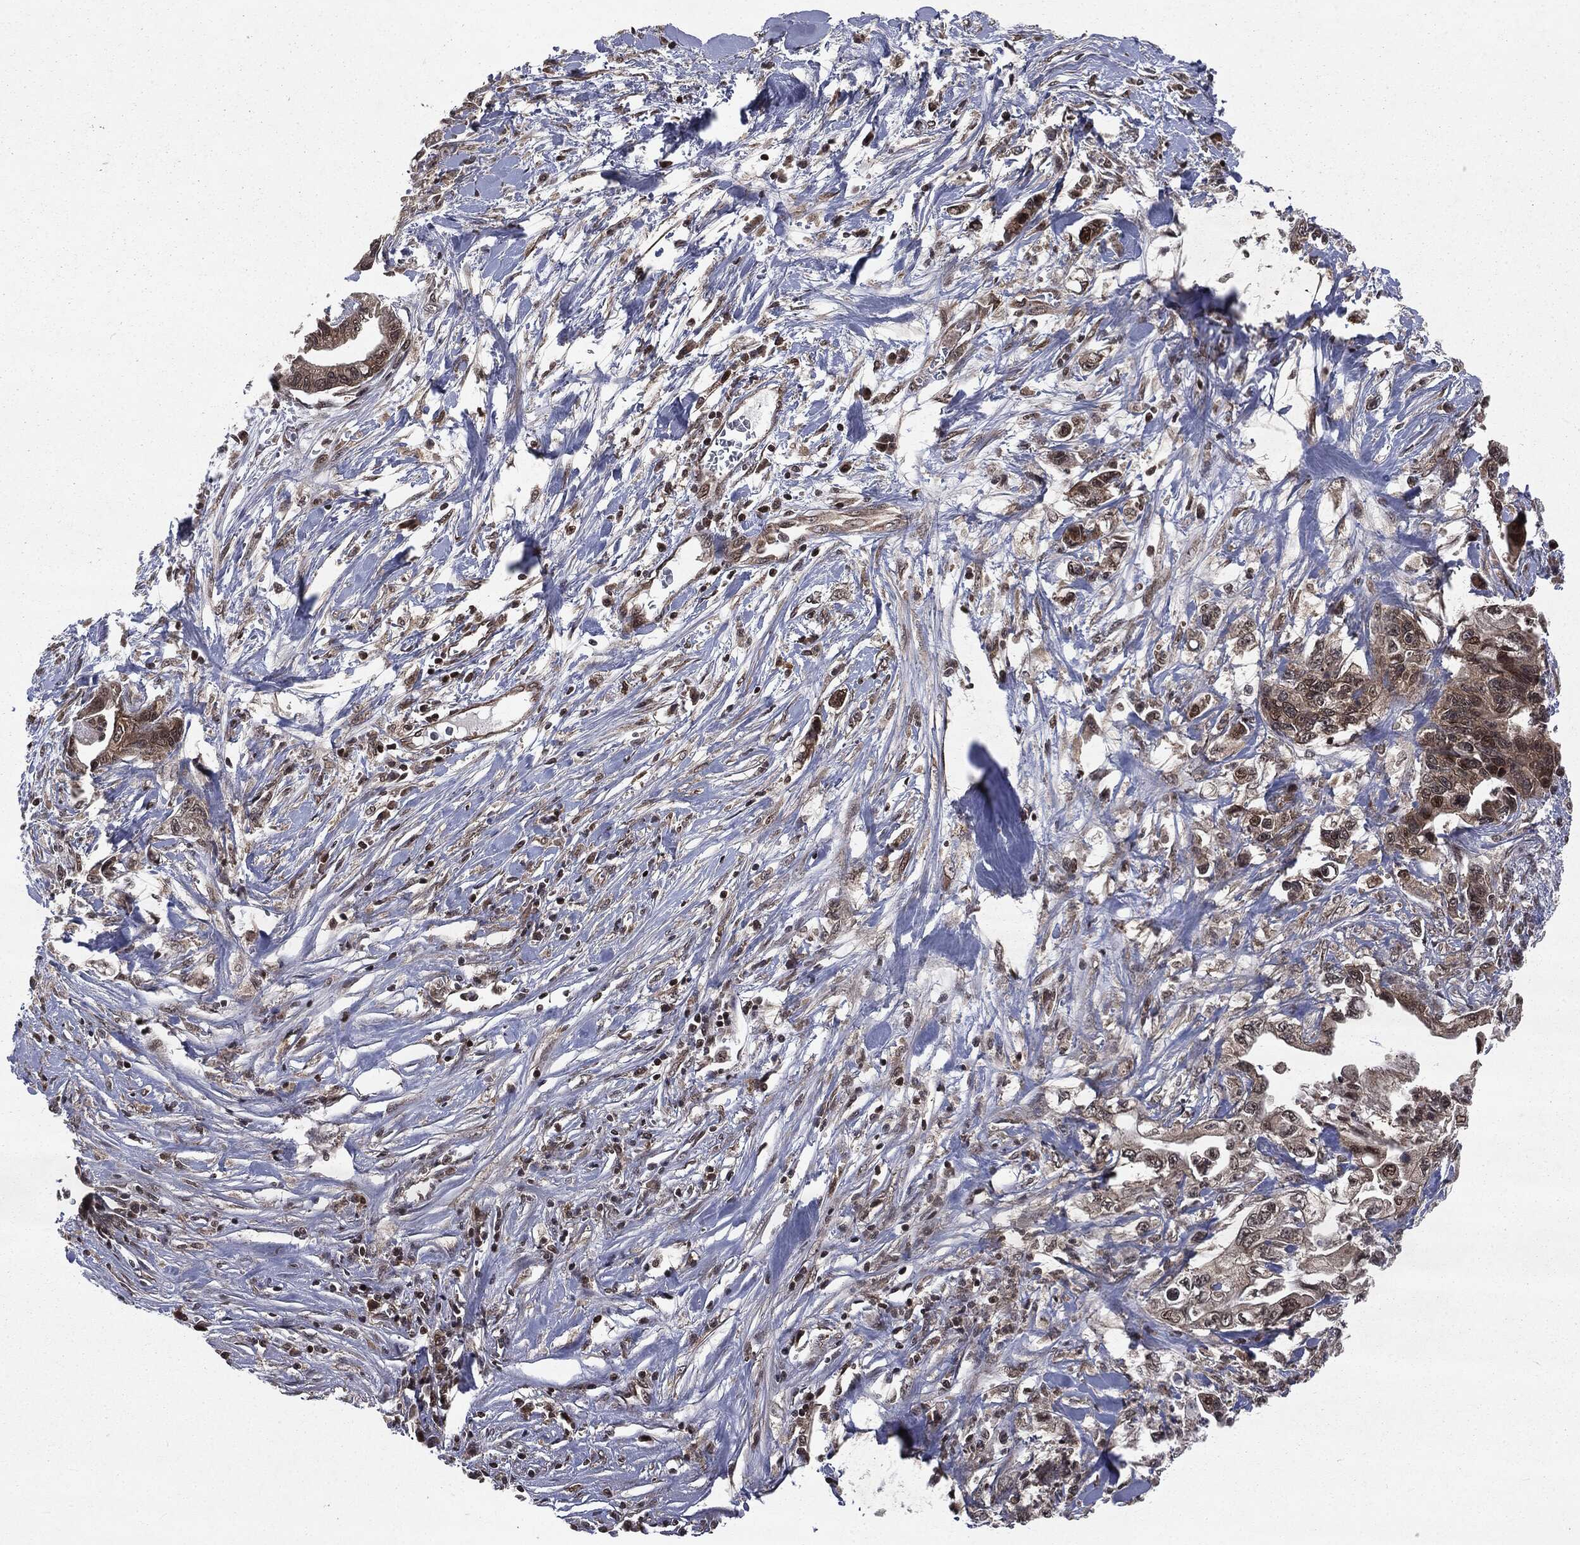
{"staining": {"intensity": "moderate", "quantity": "25%-75%", "location": "cytoplasmic/membranous,nuclear"}, "tissue": "pancreatic cancer", "cell_type": "Tumor cells", "image_type": "cancer", "snomed": [{"axis": "morphology", "description": "Adenocarcinoma, NOS"}, {"axis": "topography", "description": "Pancreas"}], "caption": "A brown stain shows moderate cytoplasmic/membranous and nuclear expression of a protein in pancreatic adenocarcinoma tumor cells. (brown staining indicates protein expression, while blue staining denotes nuclei).", "gene": "STAU2", "patient": {"sex": "male", "age": 61}}